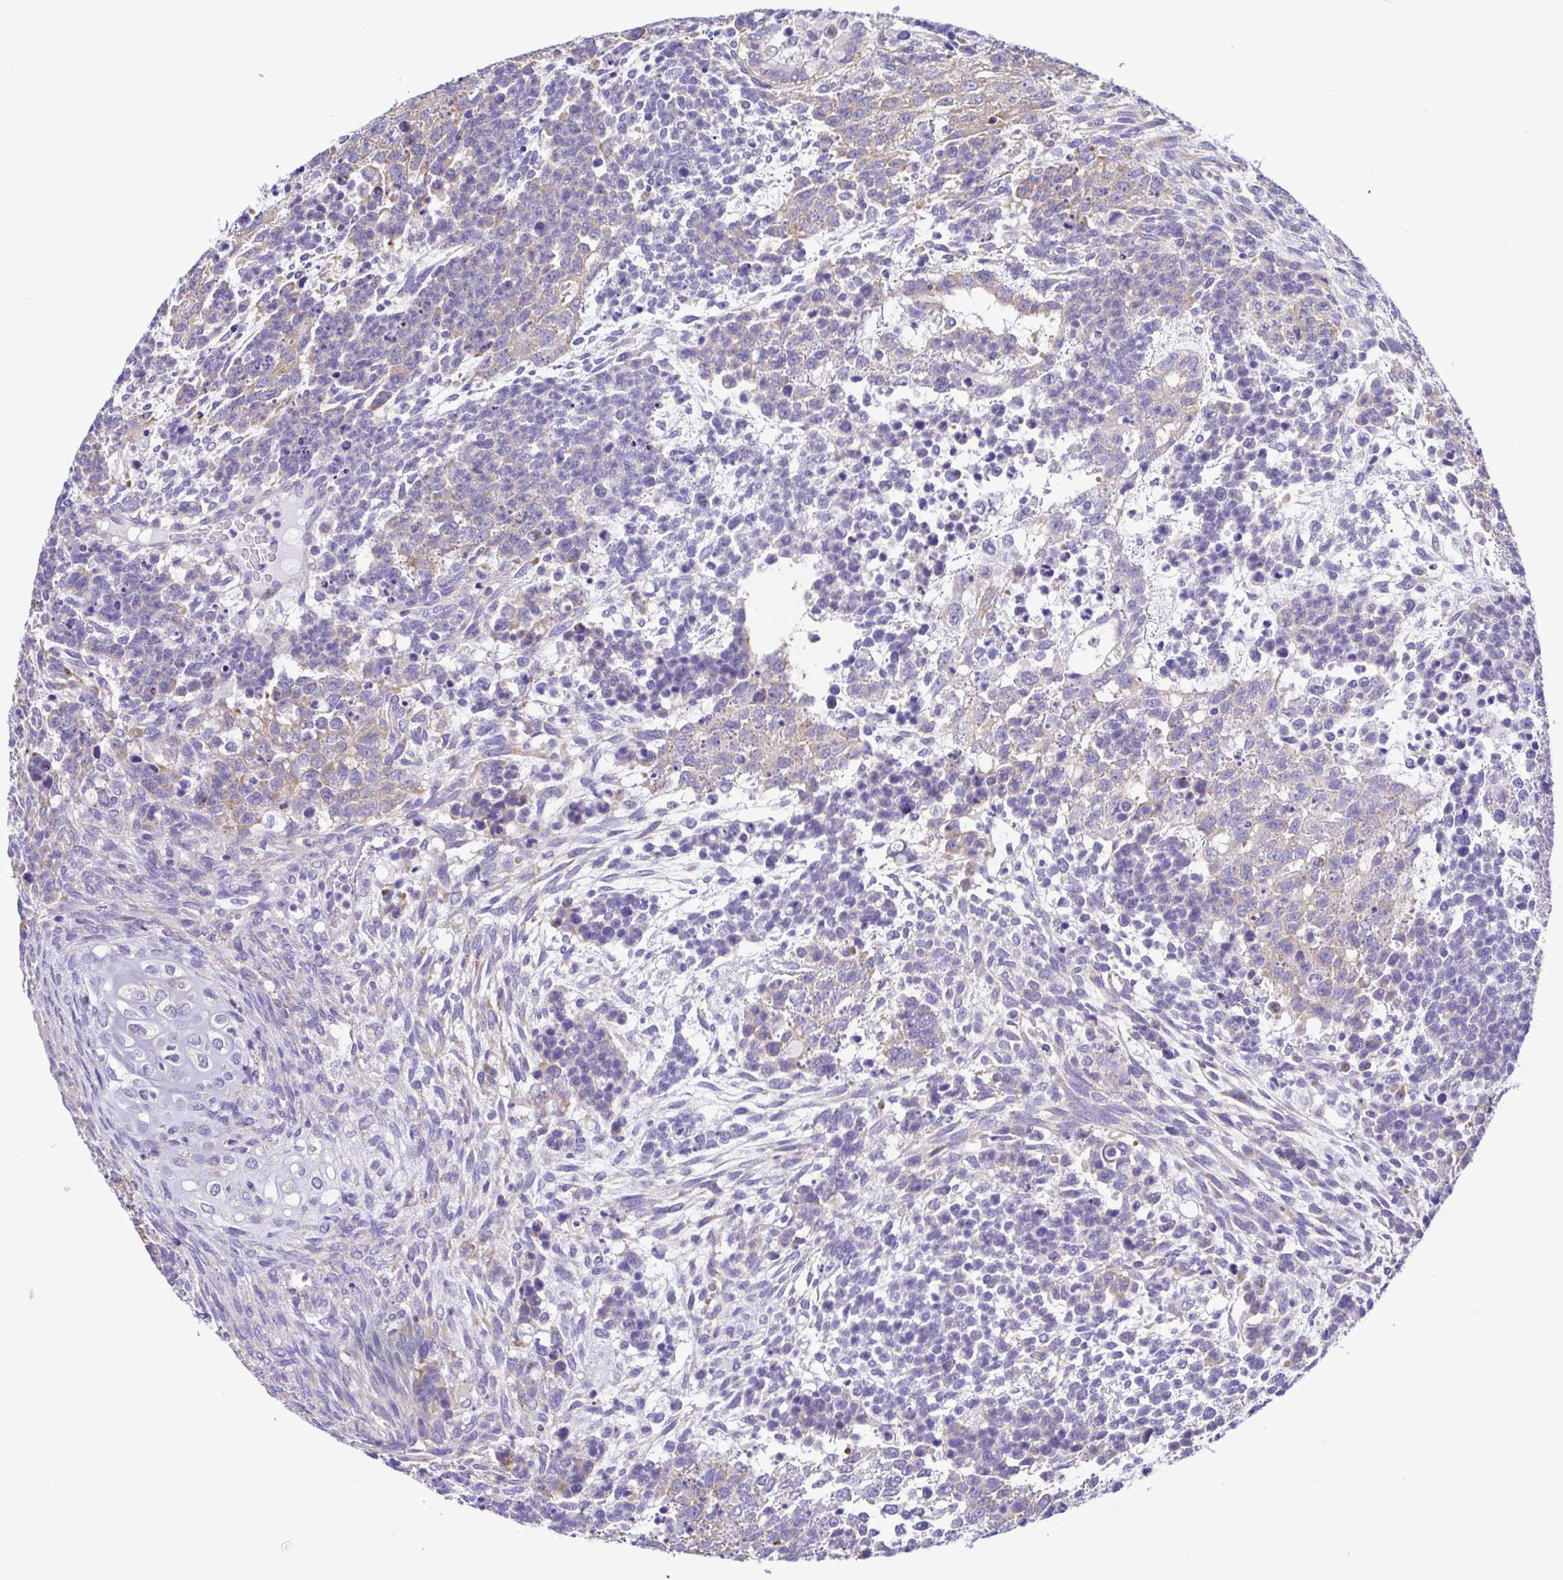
{"staining": {"intensity": "weak", "quantity": "<25%", "location": "cytoplasmic/membranous"}, "tissue": "testis cancer", "cell_type": "Tumor cells", "image_type": "cancer", "snomed": [{"axis": "morphology", "description": "Carcinoma, Embryonal, NOS"}, {"axis": "topography", "description": "Testis"}], "caption": "Immunohistochemistry photomicrograph of neoplastic tissue: embryonal carcinoma (testis) stained with DAB exhibits no significant protein positivity in tumor cells.", "gene": "TNNI3", "patient": {"sex": "male", "age": 23}}